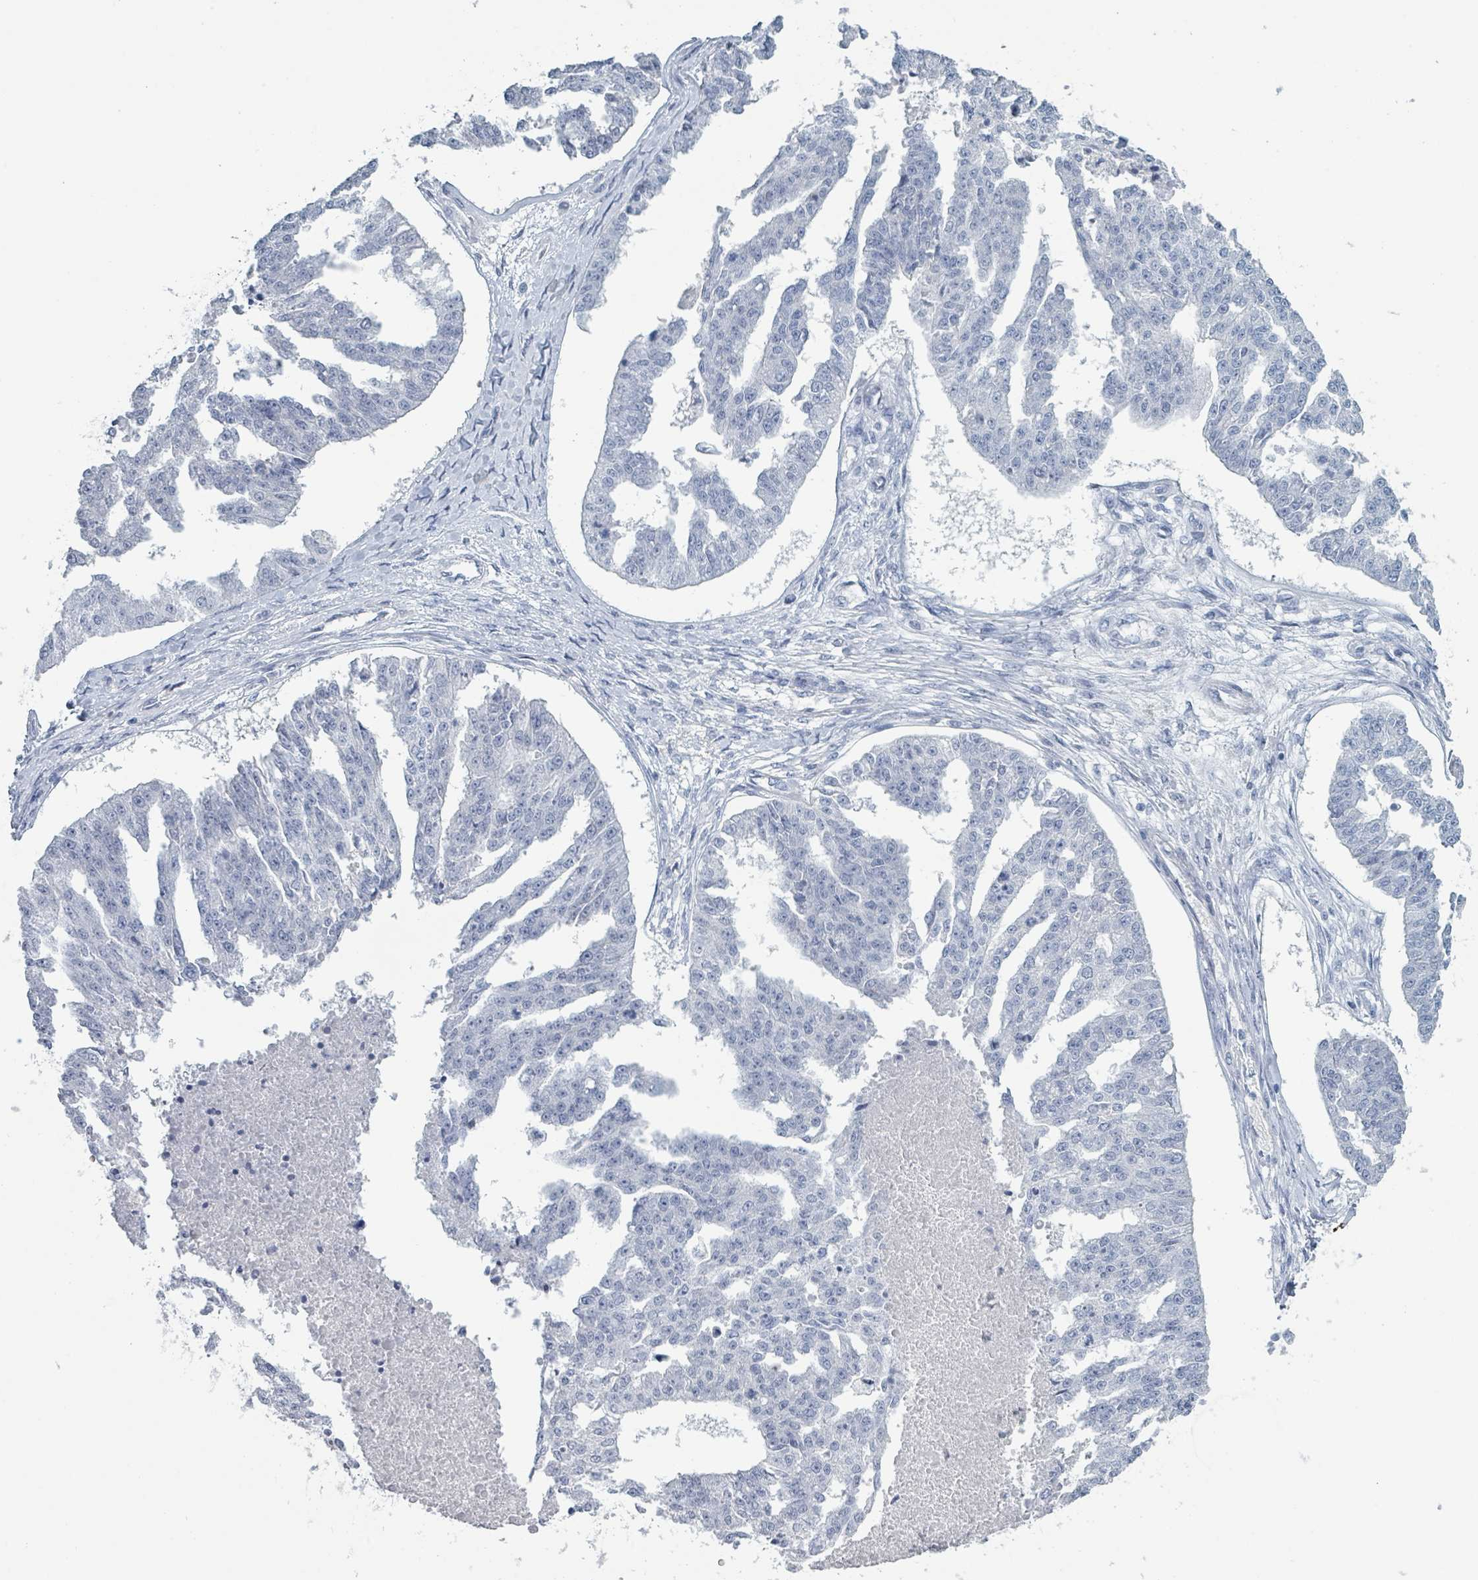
{"staining": {"intensity": "negative", "quantity": "none", "location": "none"}, "tissue": "ovarian cancer", "cell_type": "Tumor cells", "image_type": "cancer", "snomed": [{"axis": "morphology", "description": "Cystadenocarcinoma, serous, NOS"}, {"axis": "topography", "description": "Ovary"}], "caption": "The micrograph reveals no significant expression in tumor cells of serous cystadenocarcinoma (ovarian).", "gene": "VPS13D", "patient": {"sex": "female", "age": 58}}